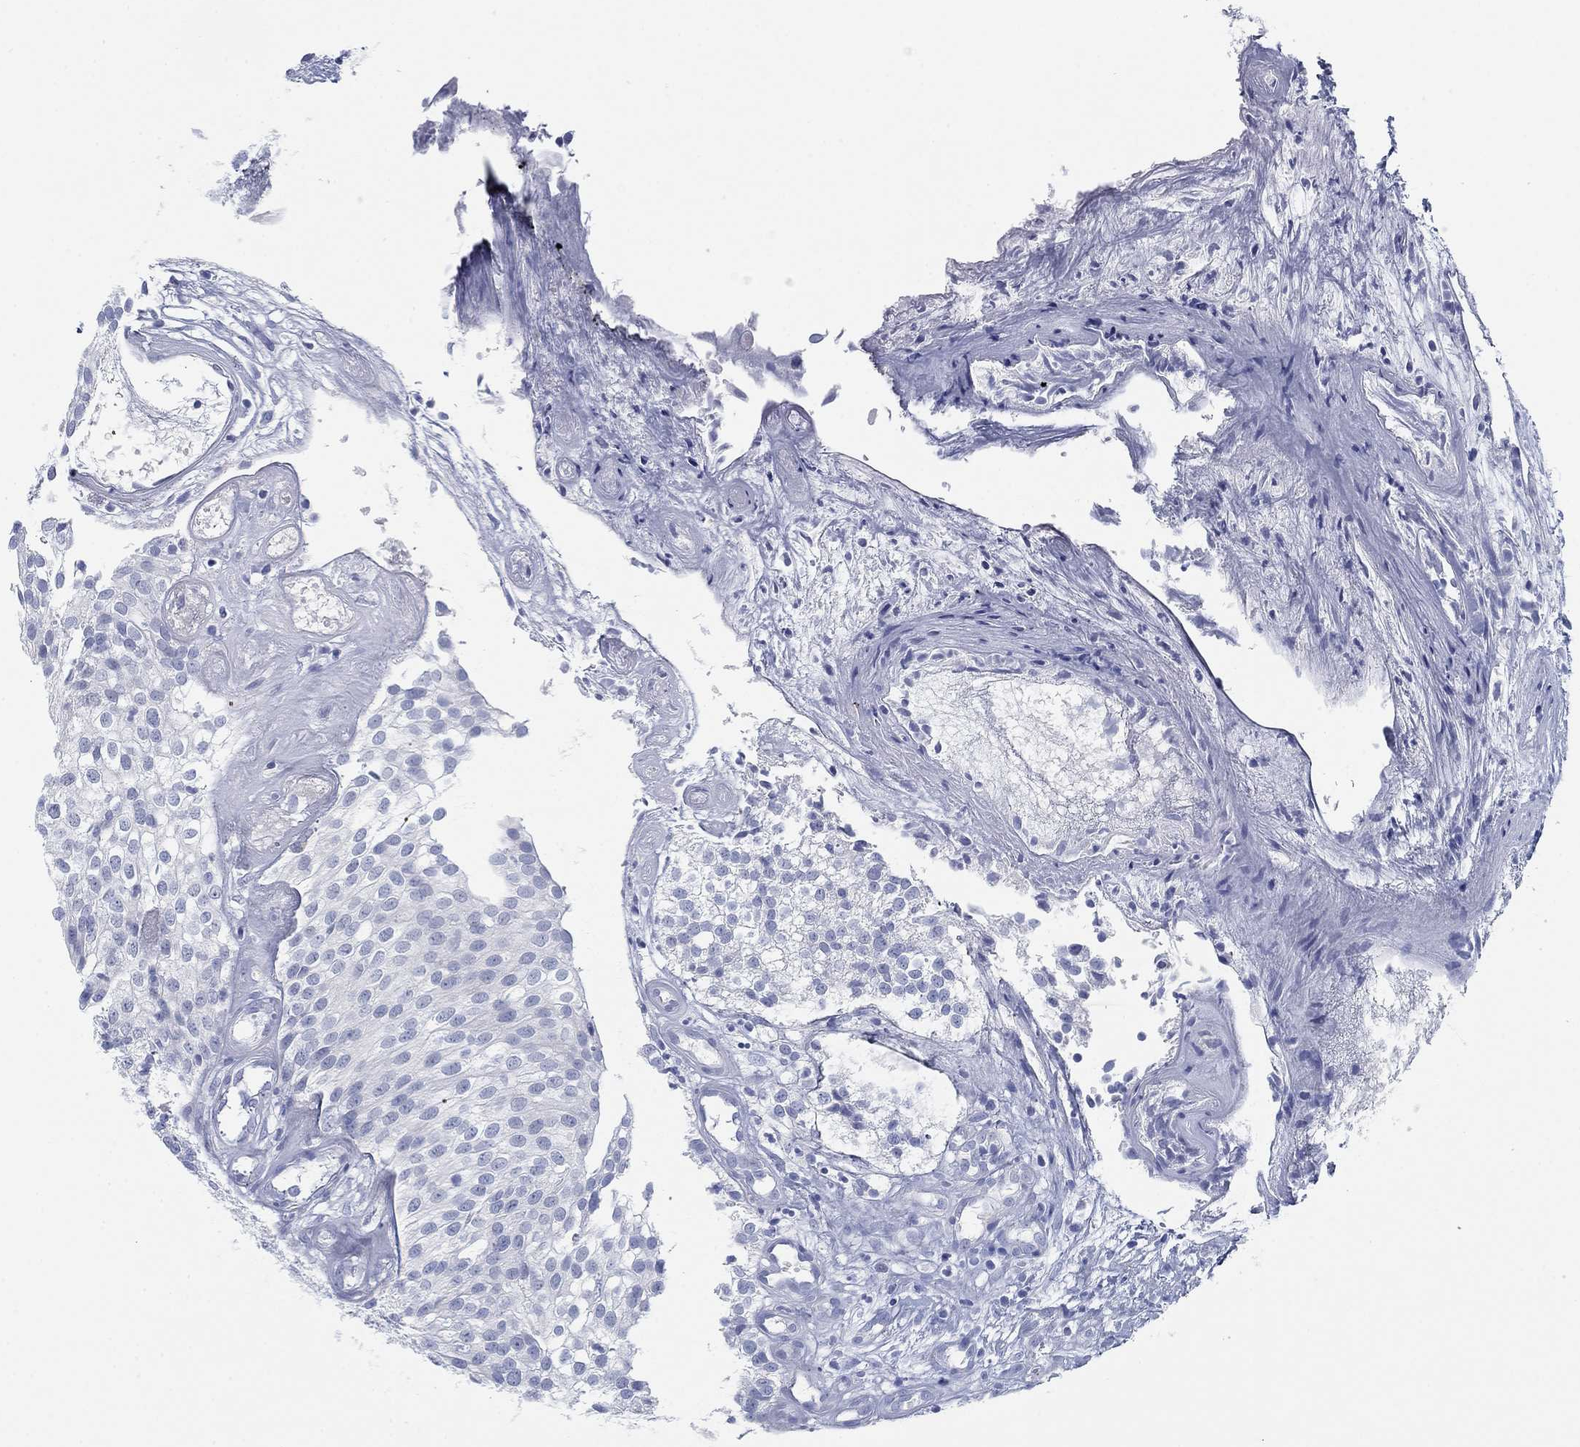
{"staining": {"intensity": "negative", "quantity": "none", "location": "none"}, "tissue": "urothelial cancer", "cell_type": "Tumor cells", "image_type": "cancer", "snomed": [{"axis": "morphology", "description": "Urothelial carcinoma, High grade"}, {"axis": "topography", "description": "Urinary bladder"}], "caption": "IHC photomicrograph of urothelial carcinoma (high-grade) stained for a protein (brown), which displays no staining in tumor cells.", "gene": "DNAL1", "patient": {"sex": "female", "age": 79}}